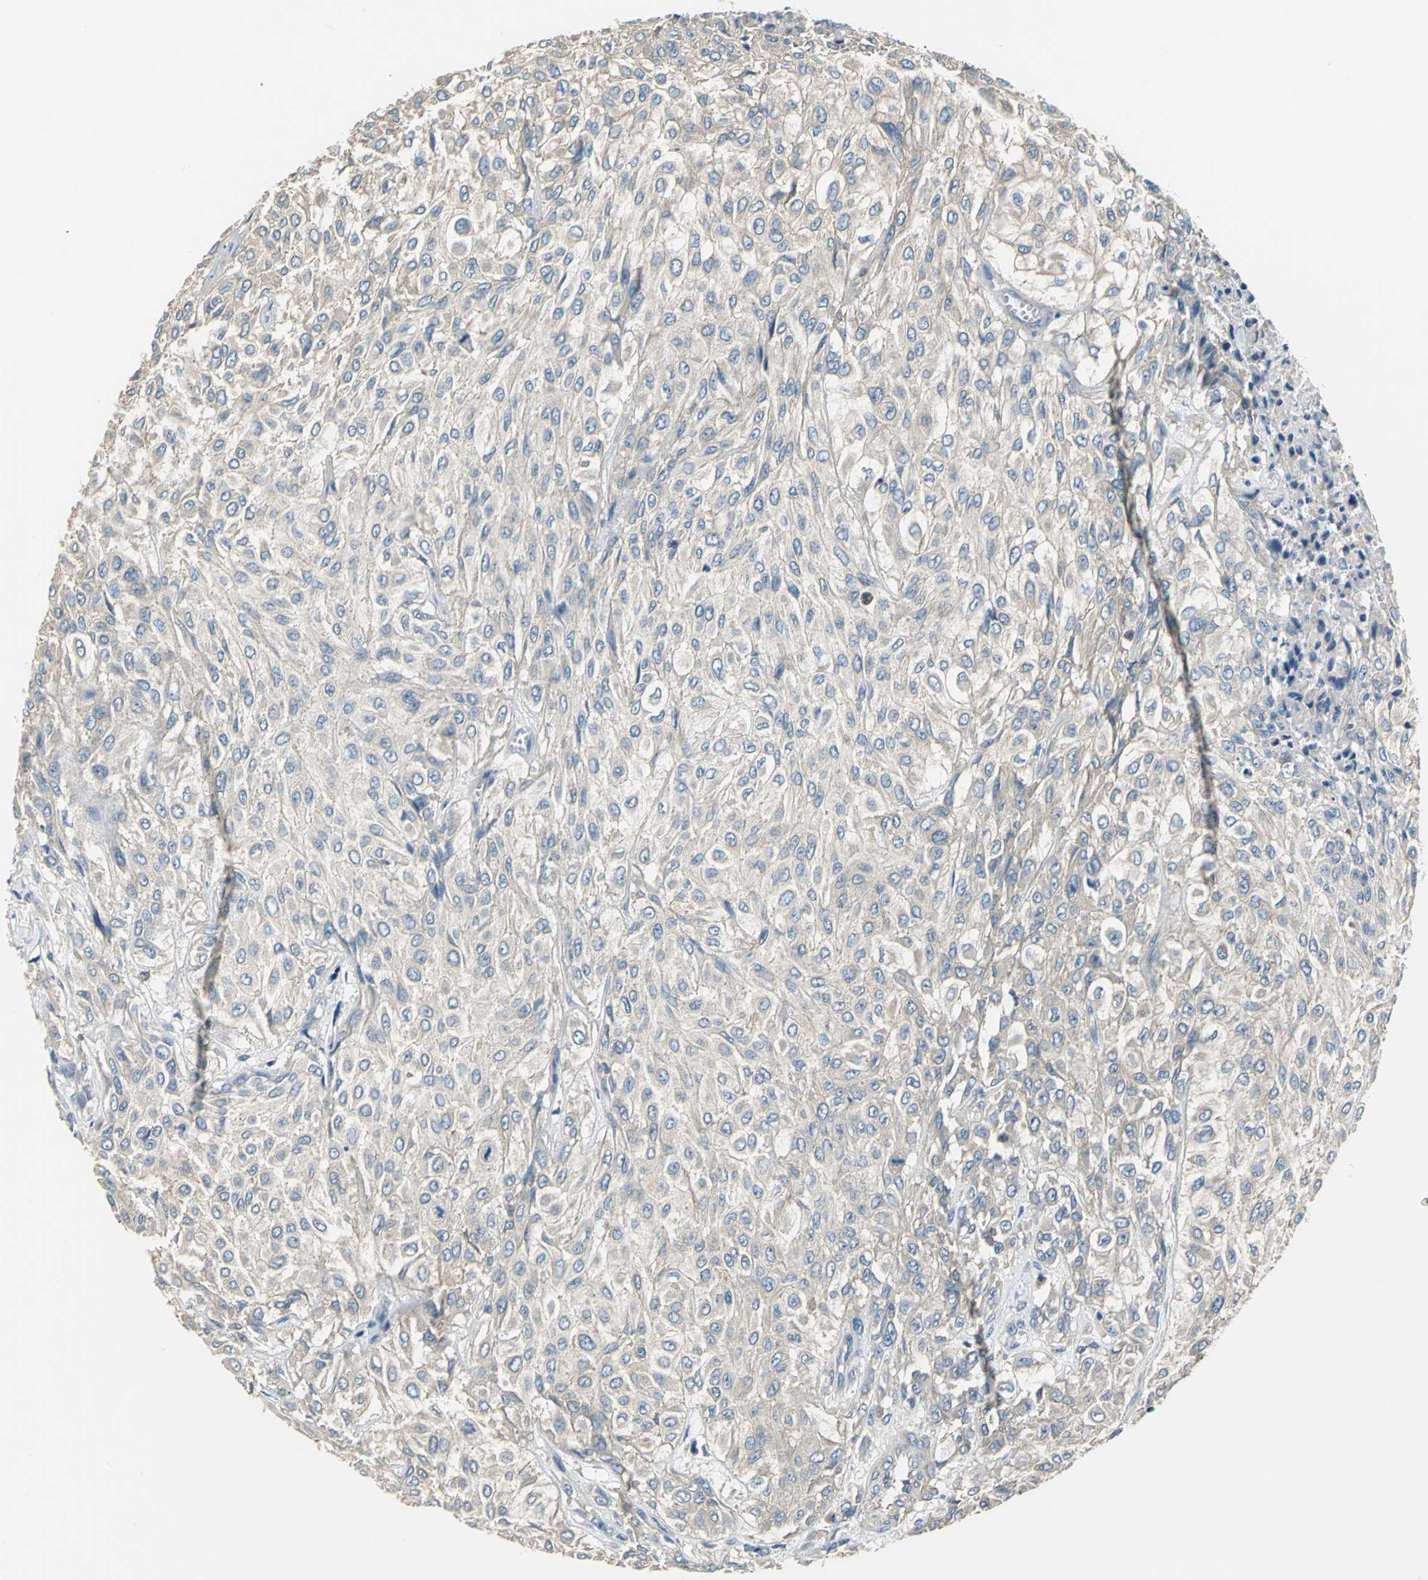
{"staining": {"intensity": "weak", "quantity": ">75%", "location": "cytoplasmic/membranous"}, "tissue": "urothelial cancer", "cell_type": "Tumor cells", "image_type": "cancer", "snomed": [{"axis": "morphology", "description": "Urothelial carcinoma, High grade"}, {"axis": "topography", "description": "Urinary bladder"}], "caption": "Human high-grade urothelial carcinoma stained with a protein marker shows weak staining in tumor cells.", "gene": "DDX3Y", "patient": {"sex": "male", "age": 57}}